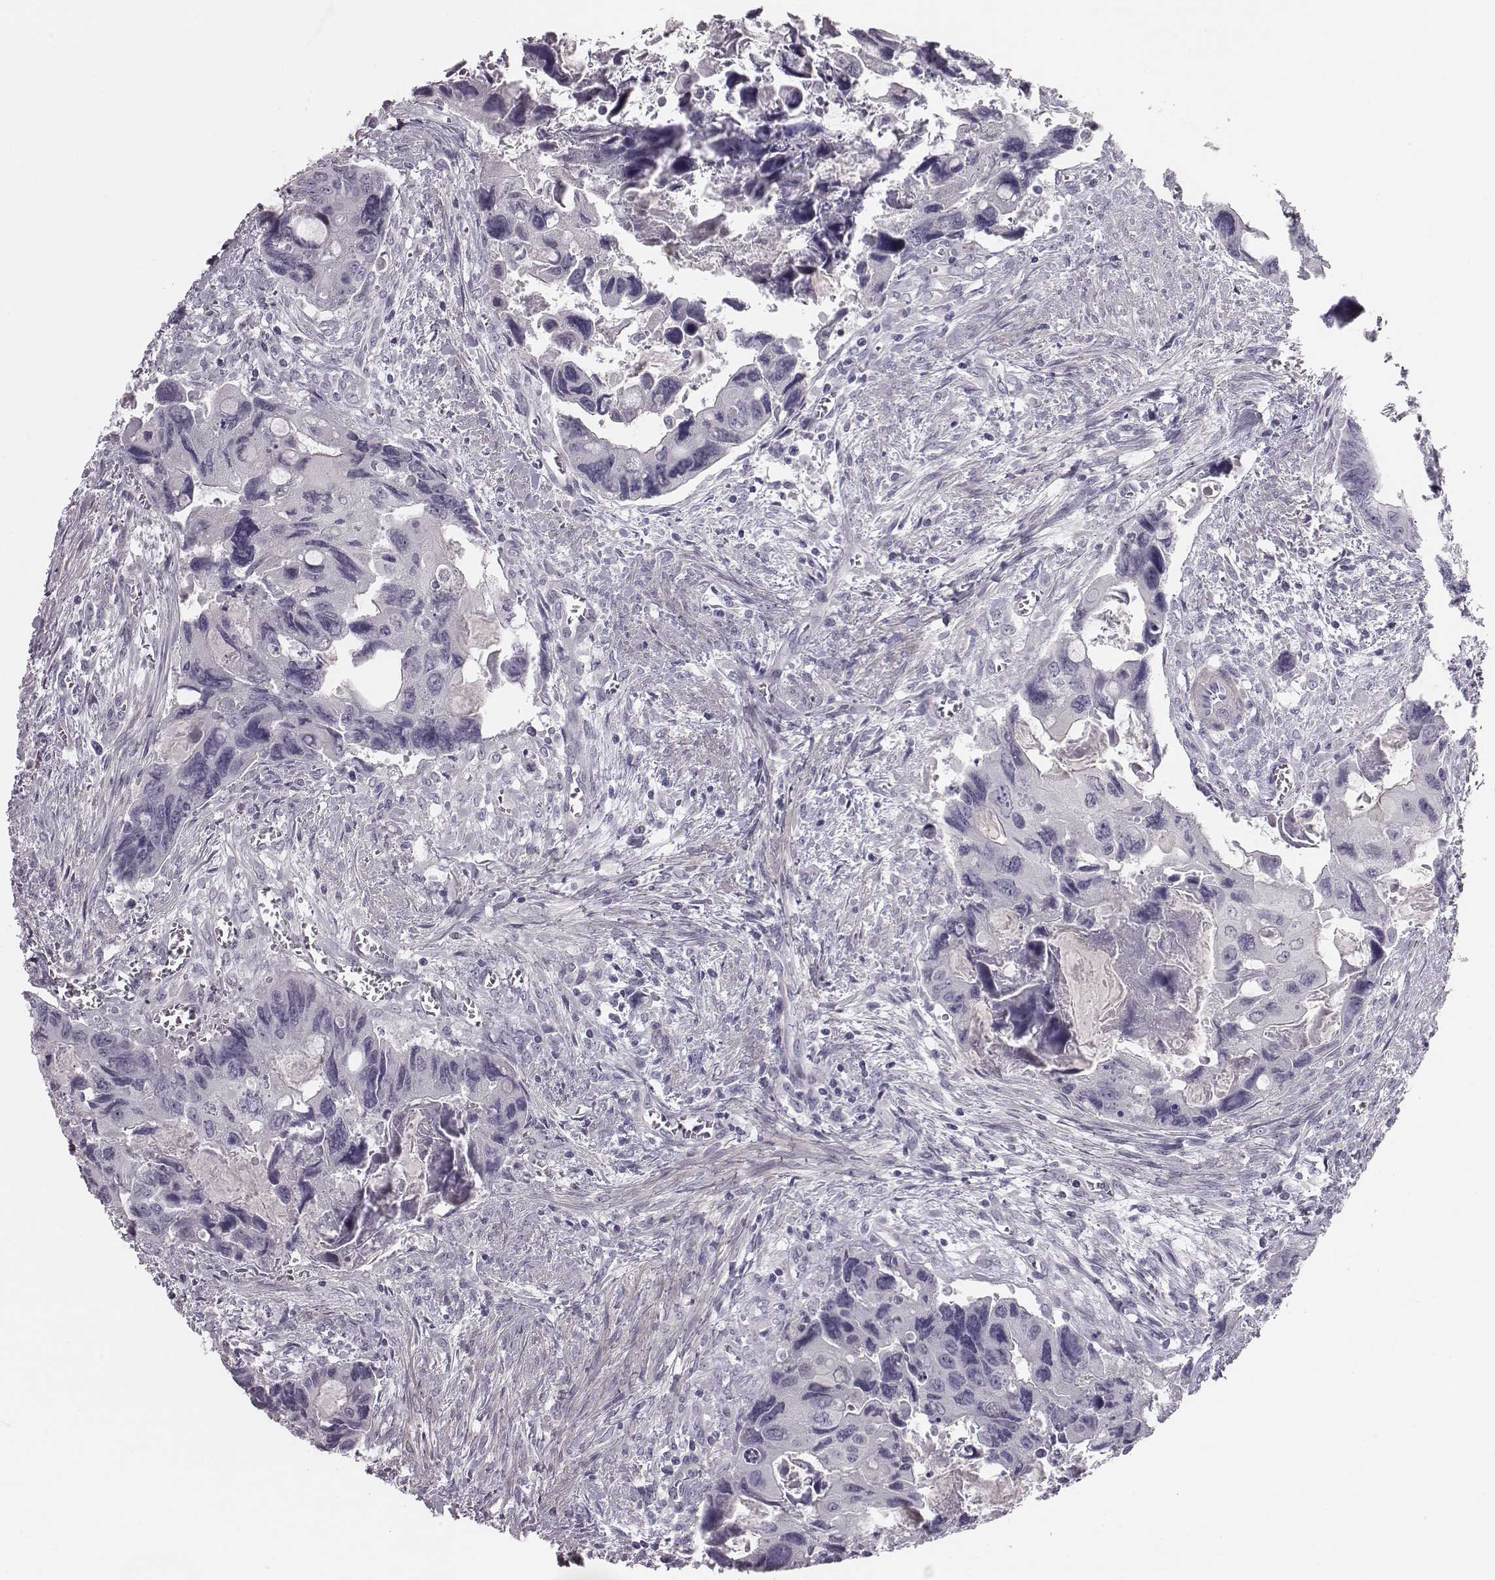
{"staining": {"intensity": "negative", "quantity": "none", "location": "none"}, "tissue": "colorectal cancer", "cell_type": "Tumor cells", "image_type": "cancer", "snomed": [{"axis": "morphology", "description": "Adenocarcinoma, NOS"}, {"axis": "topography", "description": "Rectum"}], "caption": "An IHC image of adenocarcinoma (colorectal) is shown. There is no staining in tumor cells of adenocarcinoma (colorectal). (Brightfield microscopy of DAB (3,3'-diaminobenzidine) immunohistochemistry at high magnification).", "gene": "CRISP1", "patient": {"sex": "male", "age": 62}}